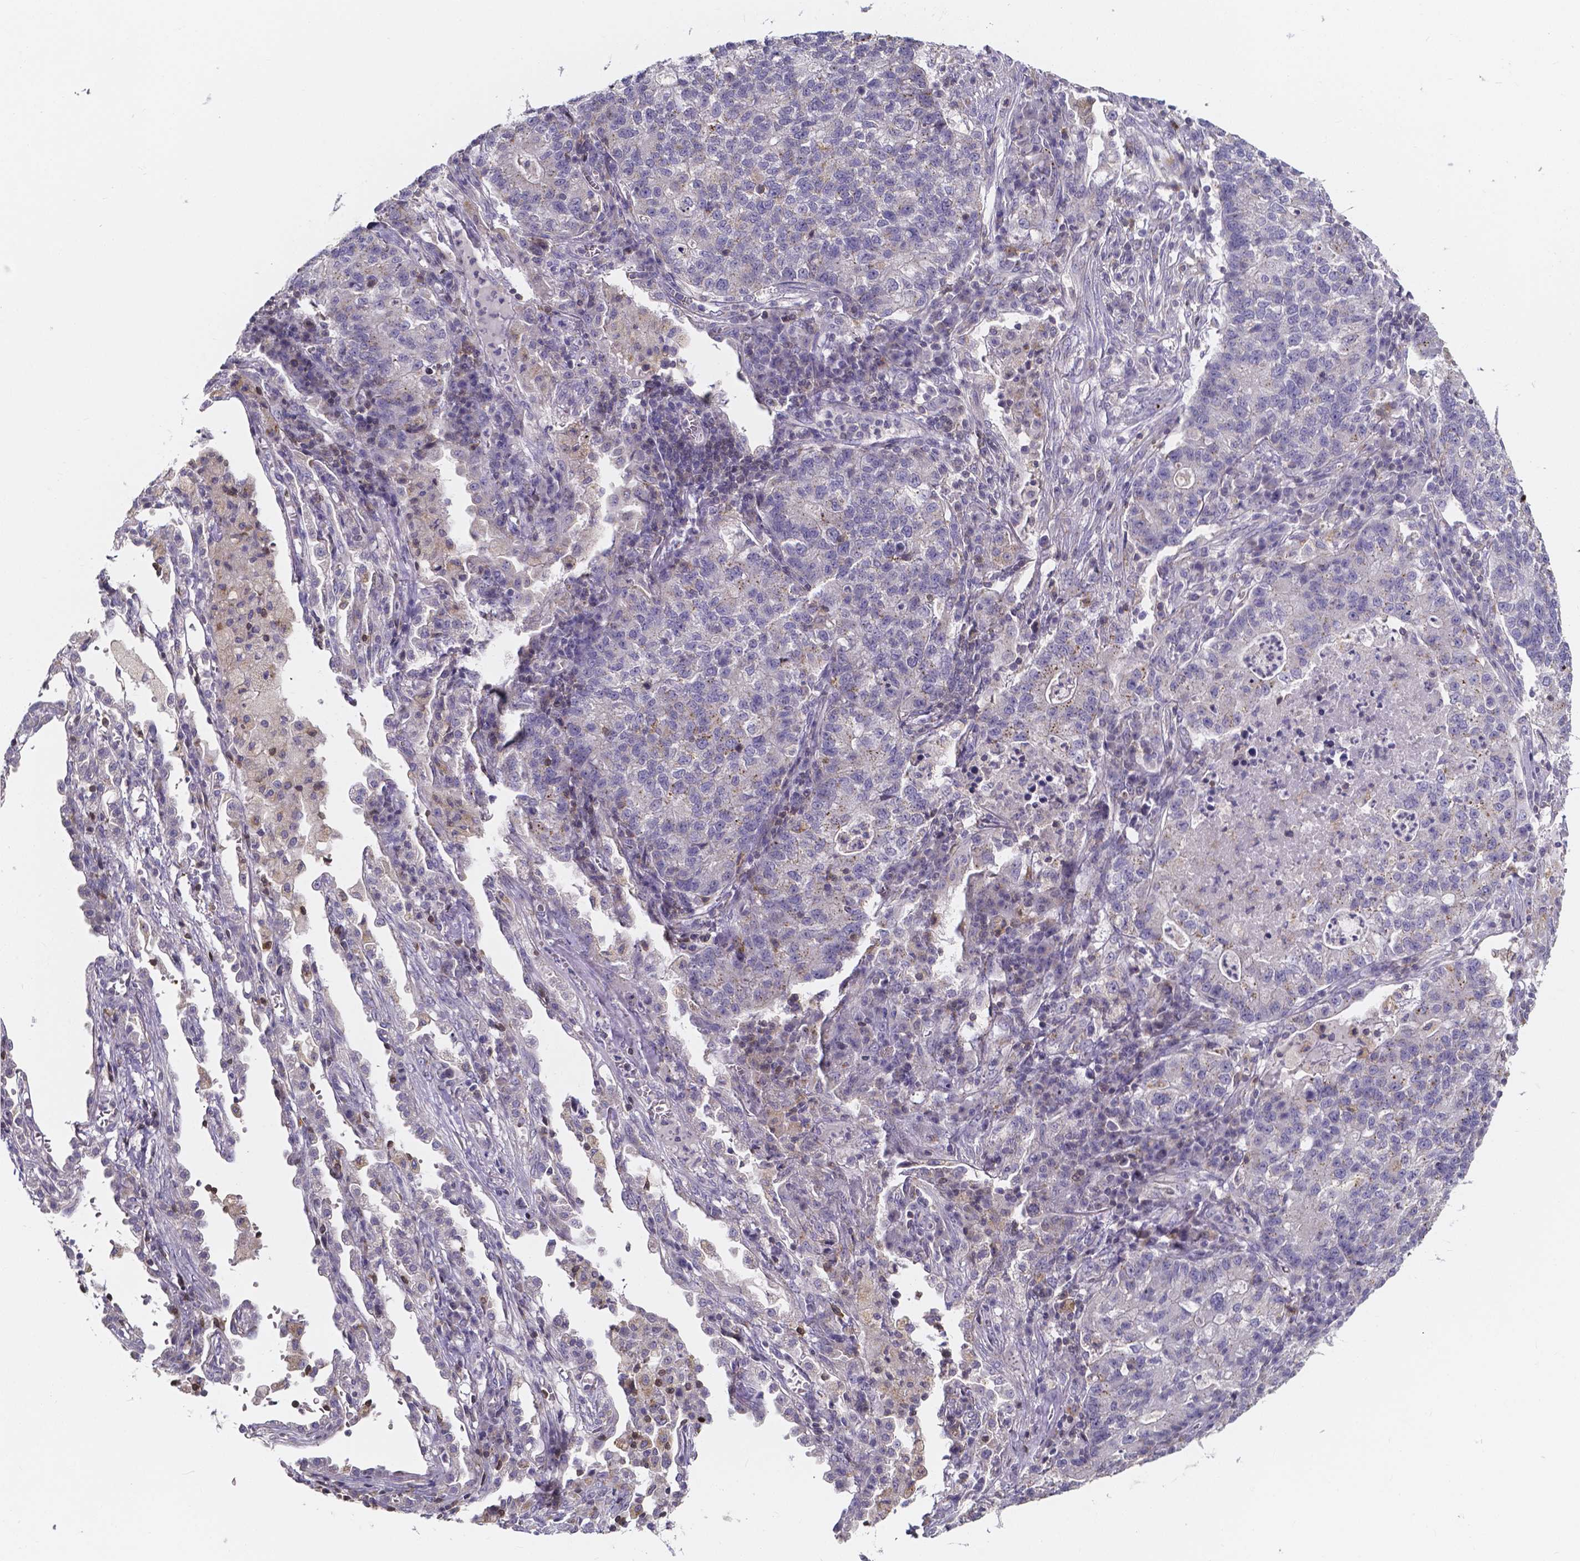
{"staining": {"intensity": "weak", "quantity": "<25%", "location": "cytoplasmic/membranous"}, "tissue": "lung cancer", "cell_type": "Tumor cells", "image_type": "cancer", "snomed": [{"axis": "morphology", "description": "Adenocarcinoma, NOS"}, {"axis": "topography", "description": "Lung"}], "caption": "Immunohistochemistry of lung adenocarcinoma exhibits no expression in tumor cells.", "gene": "THEMIS", "patient": {"sex": "male", "age": 57}}